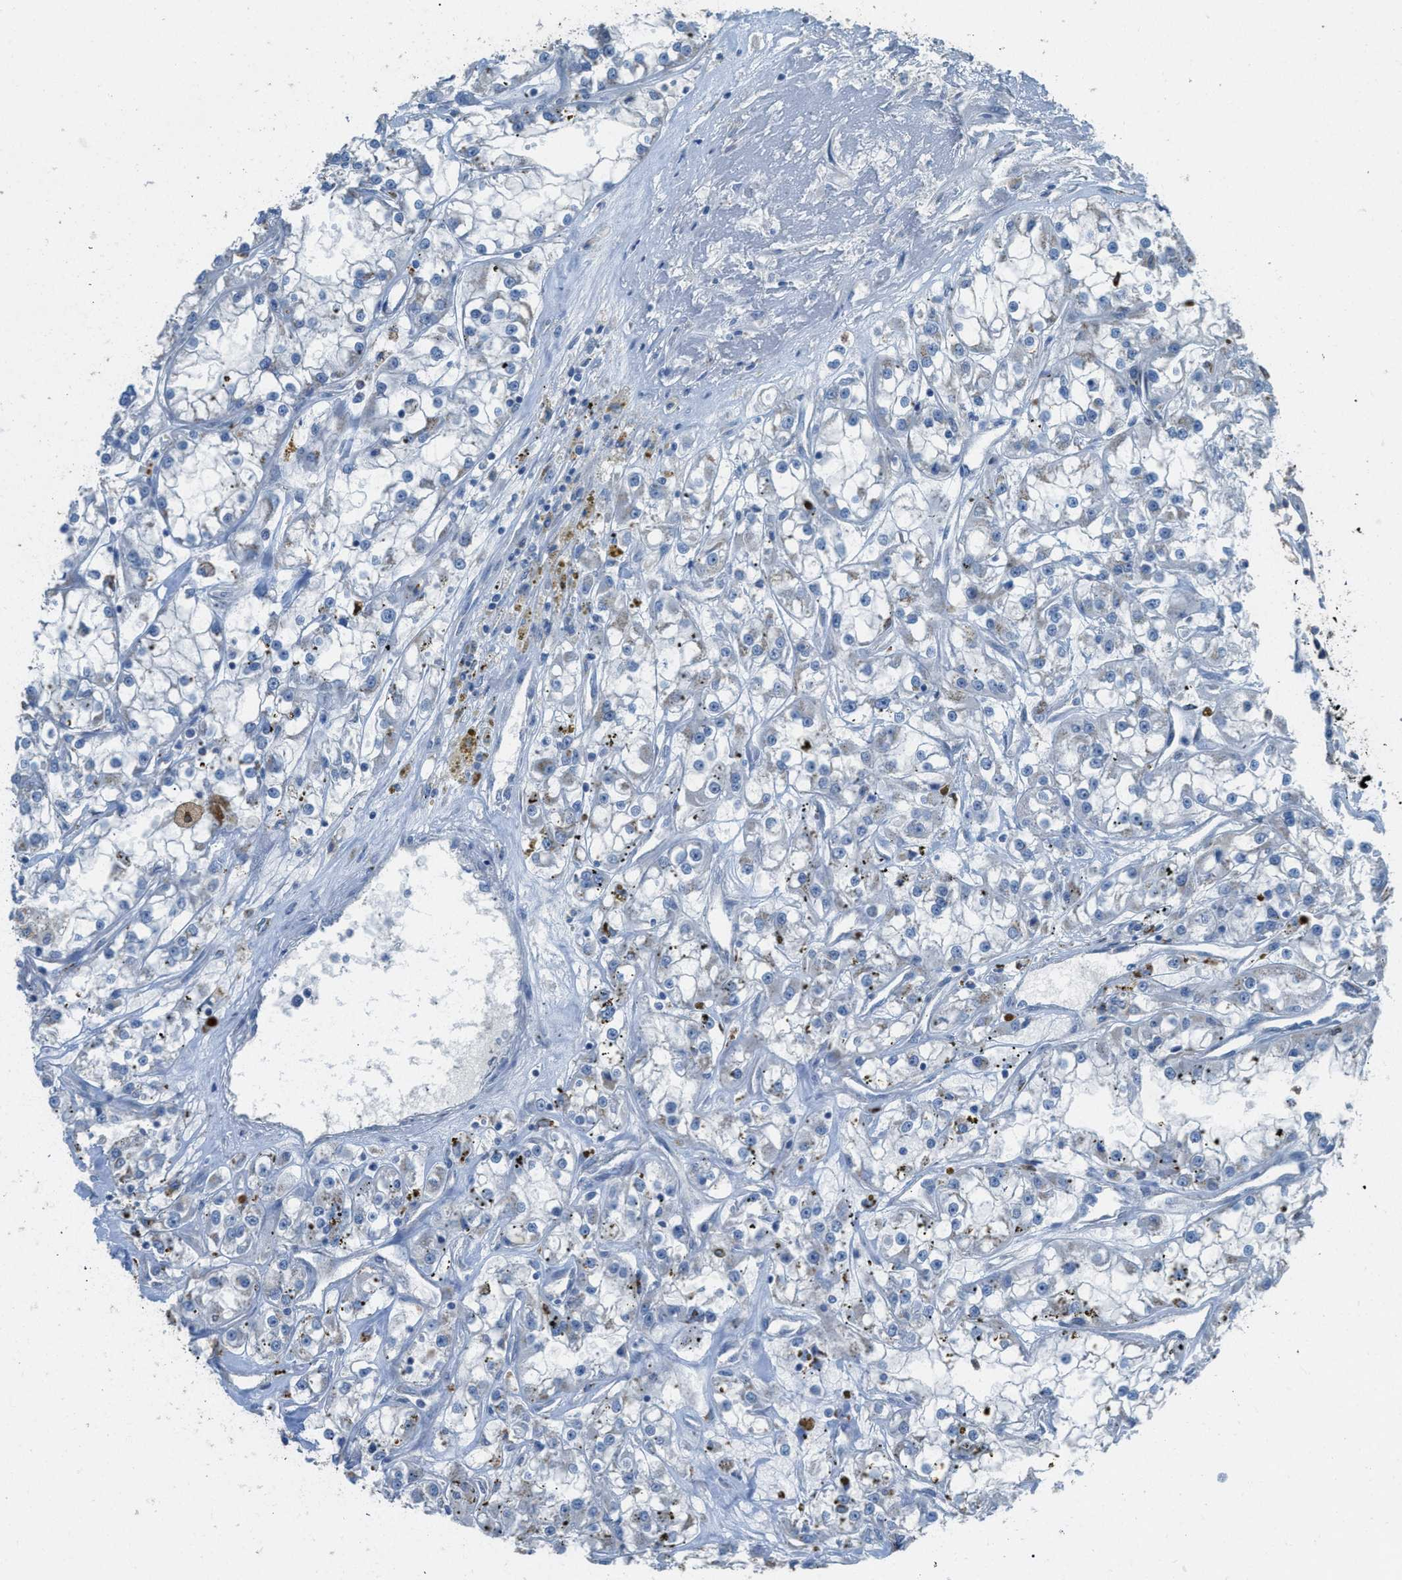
{"staining": {"intensity": "negative", "quantity": "none", "location": "none"}, "tissue": "renal cancer", "cell_type": "Tumor cells", "image_type": "cancer", "snomed": [{"axis": "morphology", "description": "Adenocarcinoma, NOS"}, {"axis": "topography", "description": "Kidney"}], "caption": "Human adenocarcinoma (renal) stained for a protein using immunohistochemistry (IHC) displays no expression in tumor cells.", "gene": "TIMD4", "patient": {"sex": "female", "age": 52}}